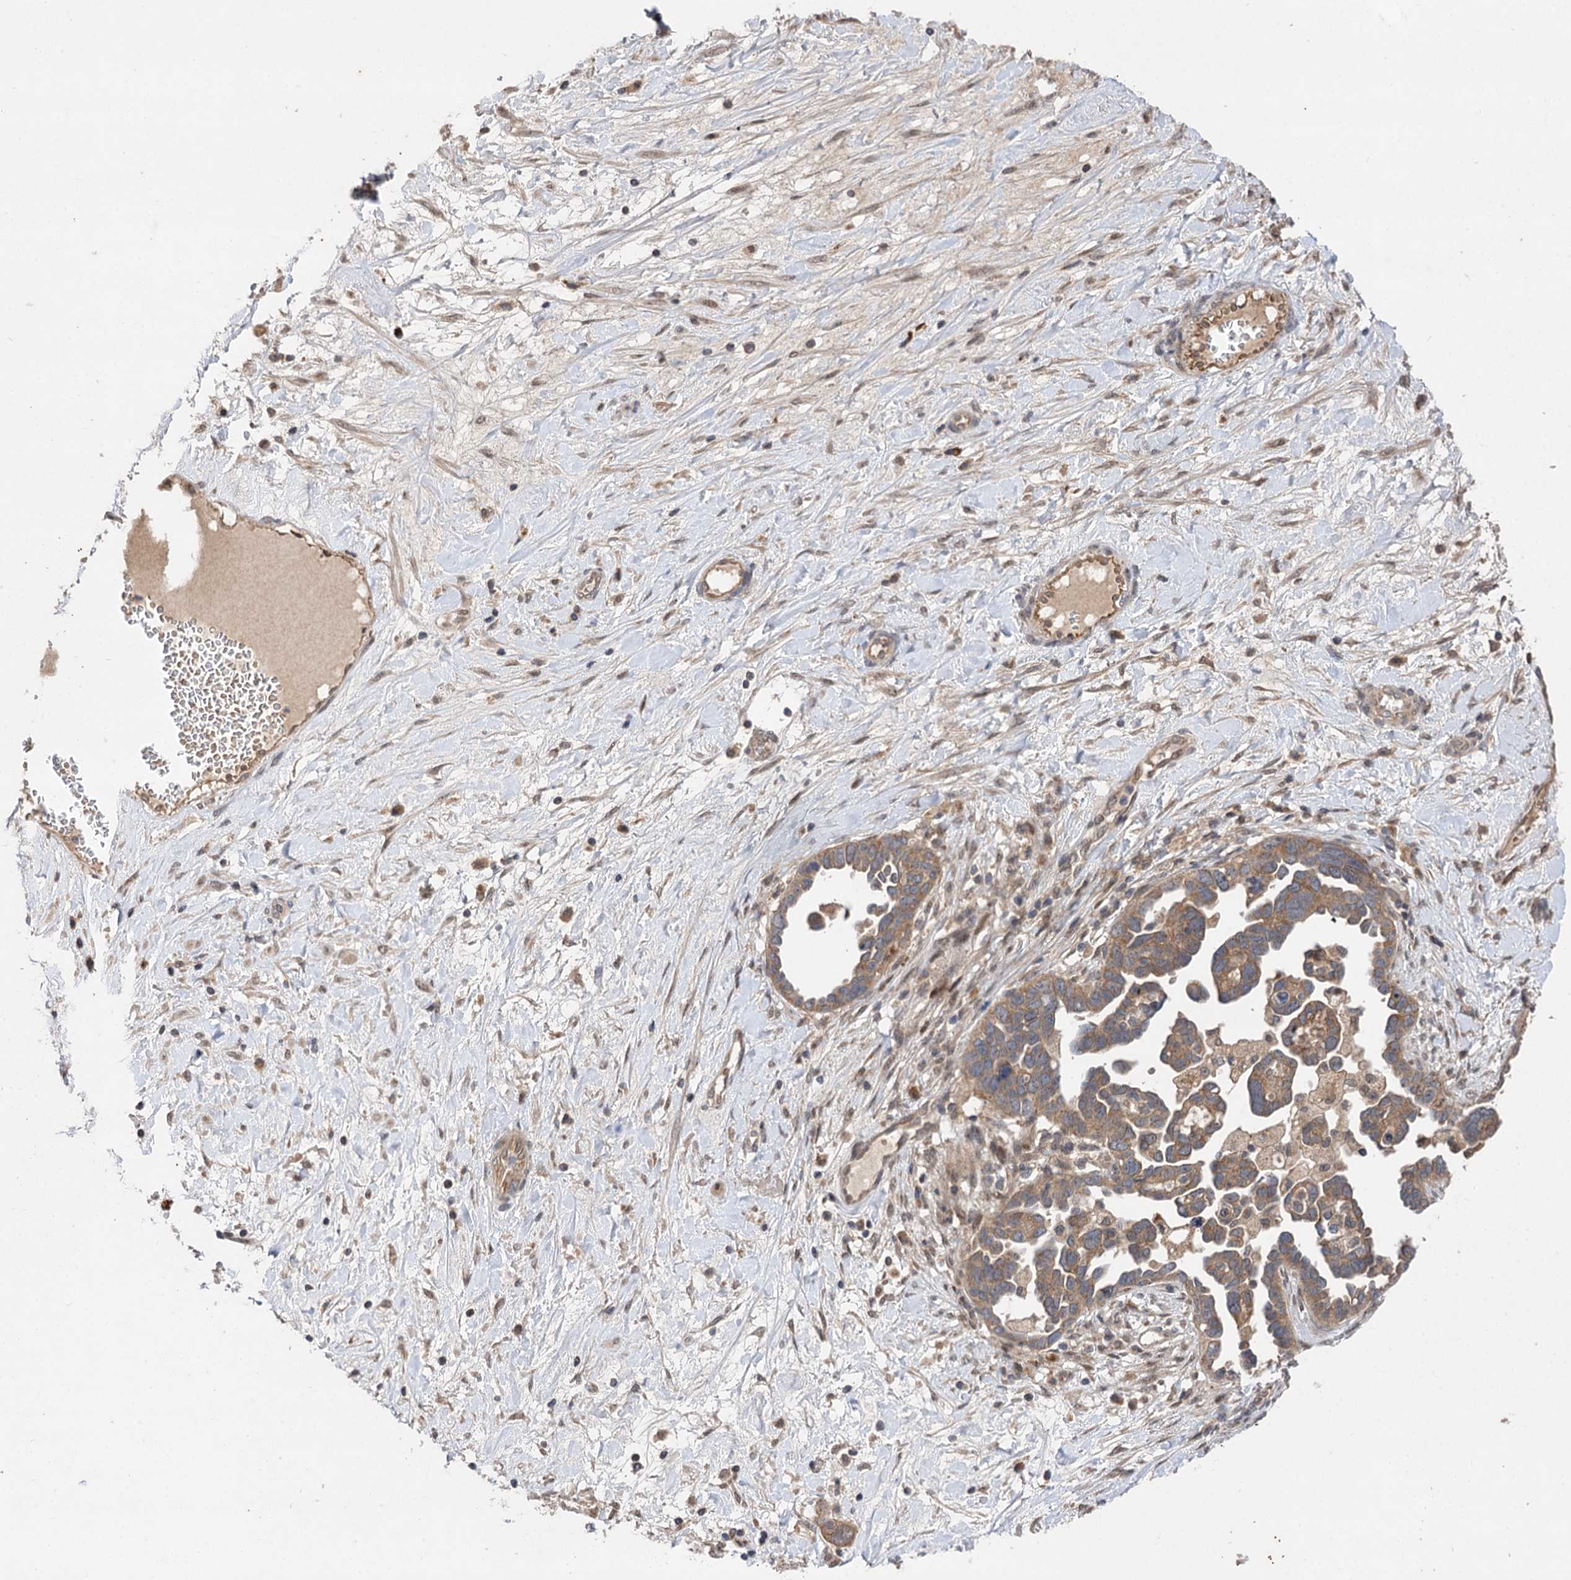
{"staining": {"intensity": "moderate", "quantity": ">75%", "location": "cytoplasmic/membranous"}, "tissue": "ovarian cancer", "cell_type": "Tumor cells", "image_type": "cancer", "snomed": [{"axis": "morphology", "description": "Cystadenocarcinoma, serous, NOS"}, {"axis": "topography", "description": "Ovary"}], "caption": "Ovarian cancer (serous cystadenocarcinoma) stained with immunohistochemistry (IHC) shows moderate cytoplasmic/membranous staining in approximately >75% of tumor cells.", "gene": "FBXW8", "patient": {"sex": "female", "age": 54}}